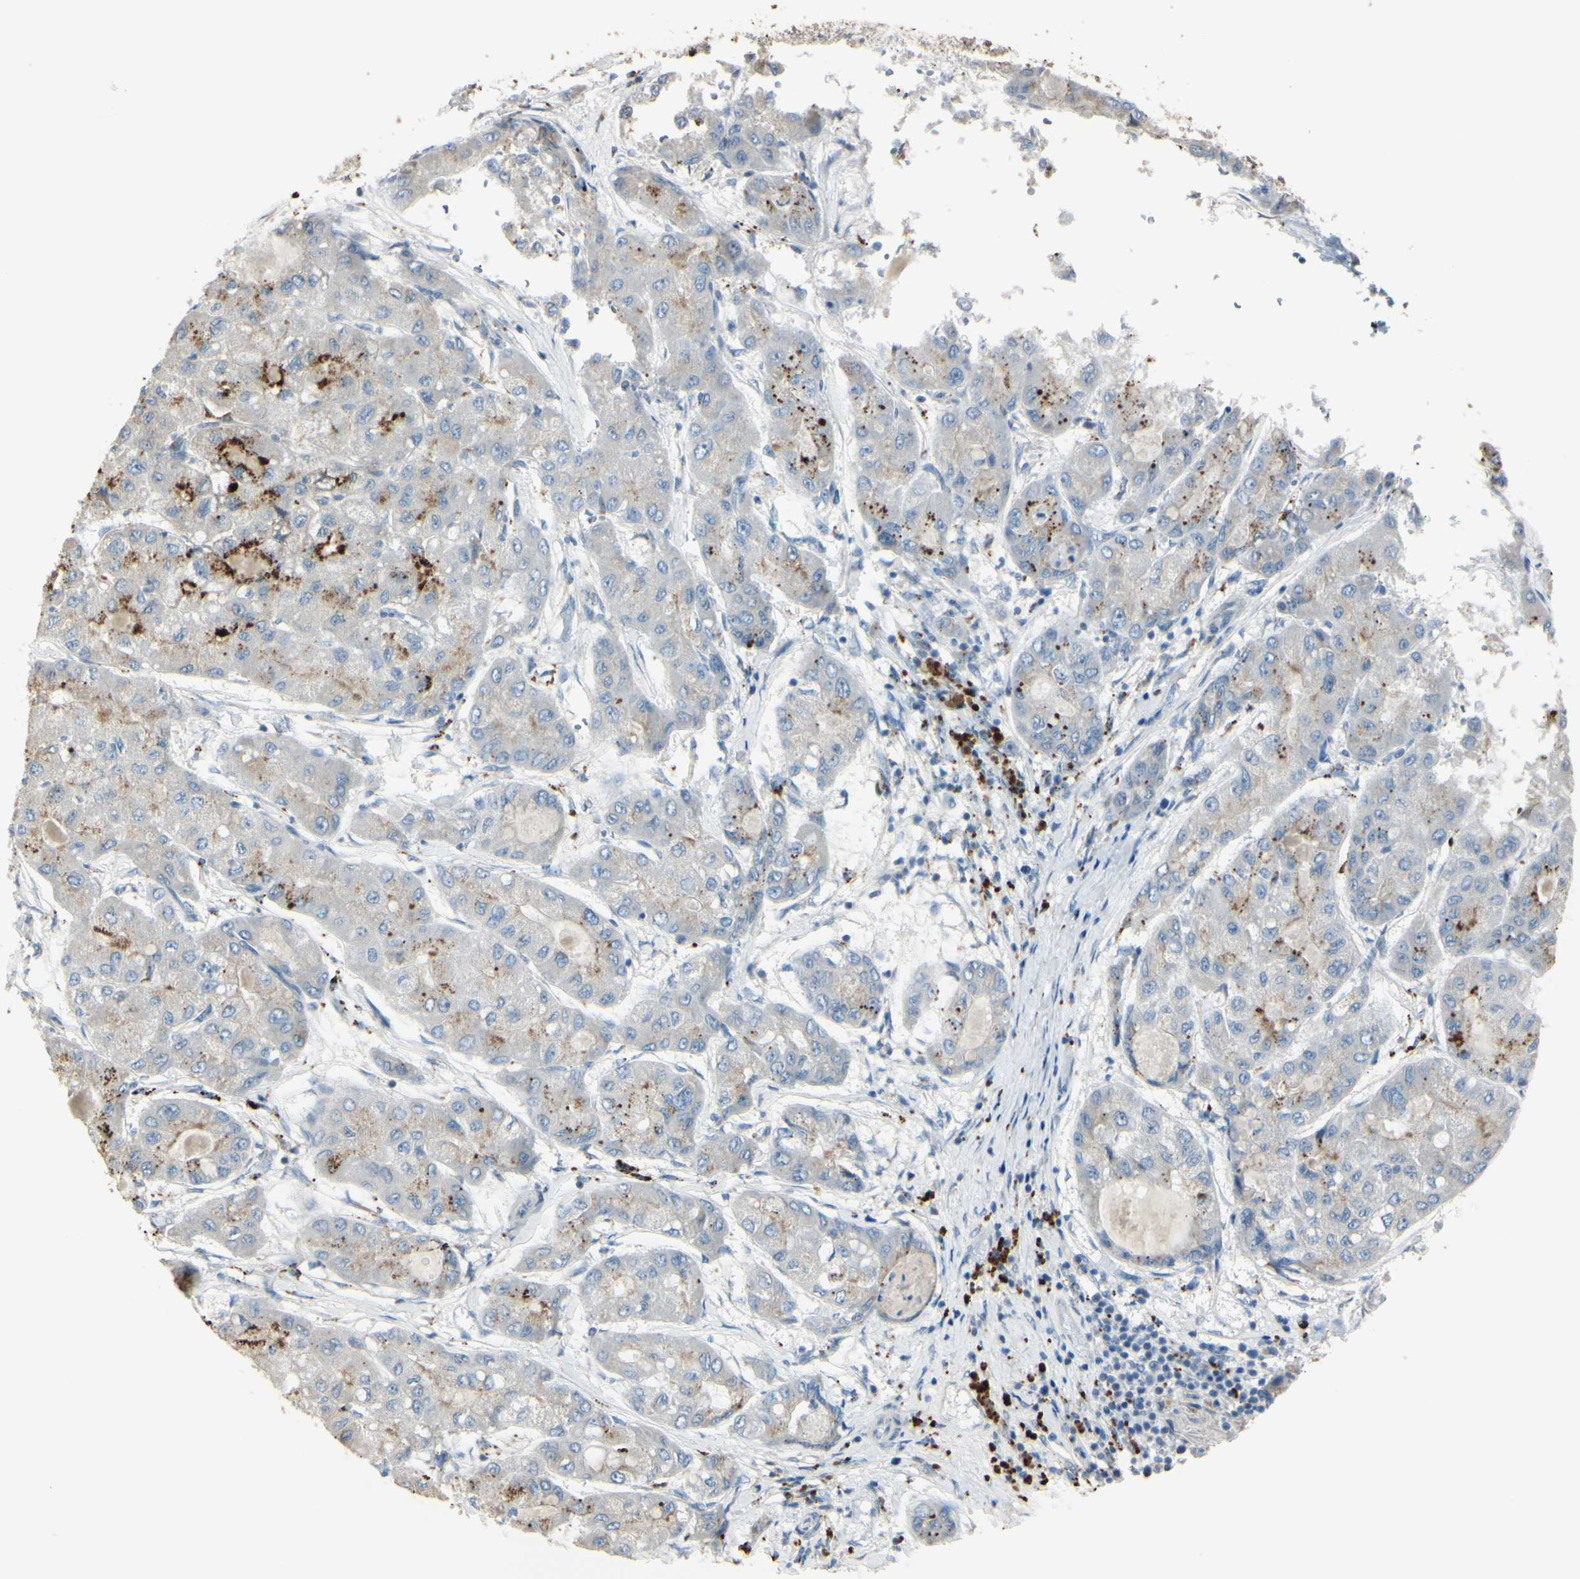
{"staining": {"intensity": "weak", "quantity": ">75%", "location": "cytoplasmic/membranous"}, "tissue": "liver cancer", "cell_type": "Tumor cells", "image_type": "cancer", "snomed": [{"axis": "morphology", "description": "Carcinoma, Hepatocellular, NOS"}, {"axis": "topography", "description": "Liver"}], "caption": "The image shows immunohistochemical staining of liver hepatocellular carcinoma. There is weak cytoplasmic/membranous expression is identified in about >75% of tumor cells. (brown staining indicates protein expression, while blue staining denotes nuclei).", "gene": "ANGPTL1", "patient": {"sex": "male", "age": 80}}